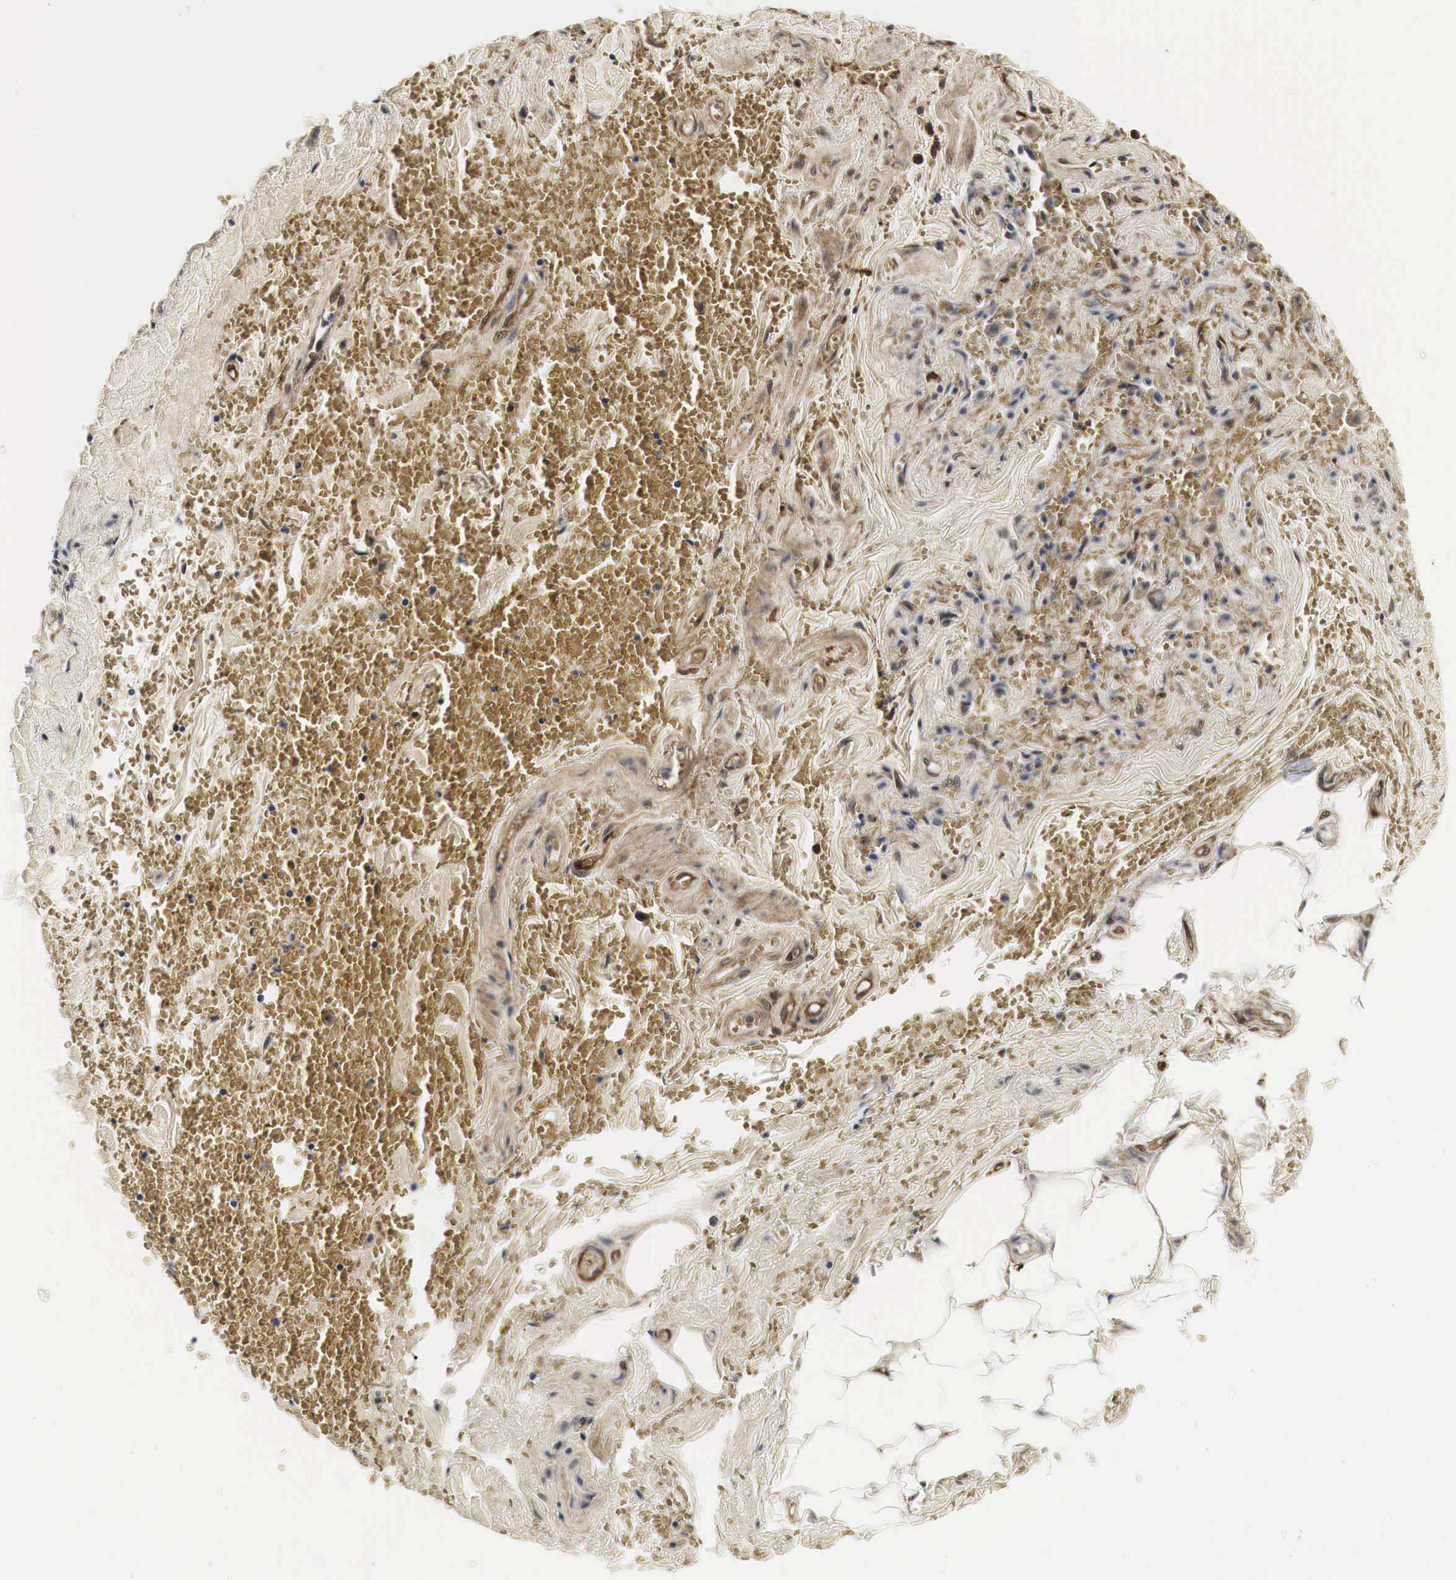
{"staining": {"intensity": "moderate", "quantity": ">75%", "location": "nuclear"}, "tissue": "adipose tissue", "cell_type": "Adipocytes", "image_type": "normal", "snomed": [{"axis": "morphology", "description": "Normal tissue, NOS"}, {"axis": "topography", "description": "Cartilage tissue"}, {"axis": "topography", "description": "Lung"}], "caption": "Immunohistochemistry of unremarkable adipose tissue shows medium levels of moderate nuclear positivity in about >75% of adipocytes.", "gene": "SPIN1", "patient": {"sex": "male", "age": 65}}